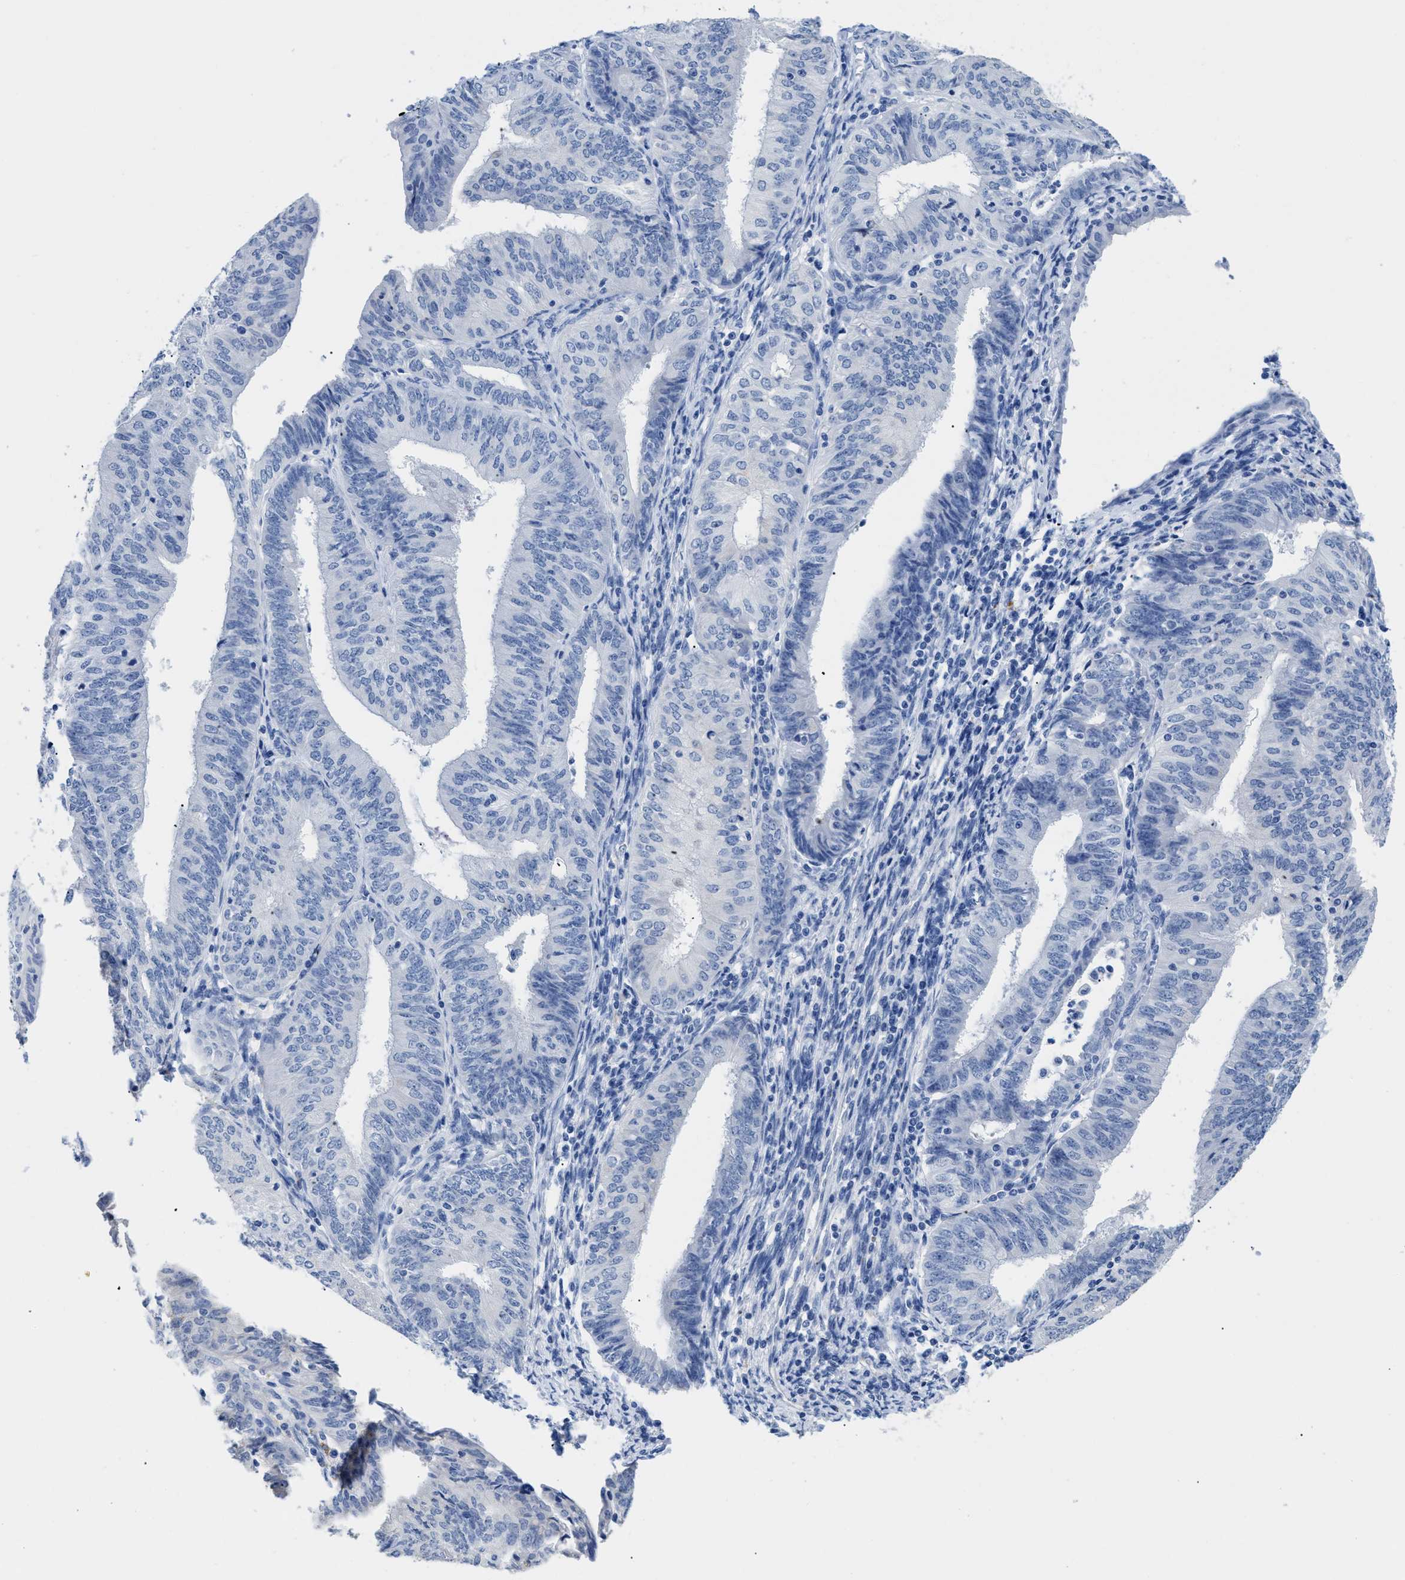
{"staining": {"intensity": "negative", "quantity": "none", "location": "none"}, "tissue": "endometrial cancer", "cell_type": "Tumor cells", "image_type": "cancer", "snomed": [{"axis": "morphology", "description": "Adenocarcinoma, NOS"}, {"axis": "topography", "description": "Endometrium"}], "caption": "This is an immunohistochemistry (IHC) histopathology image of endometrial cancer (adenocarcinoma). There is no expression in tumor cells.", "gene": "APOBEC2", "patient": {"sex": "female", "age": 58}}